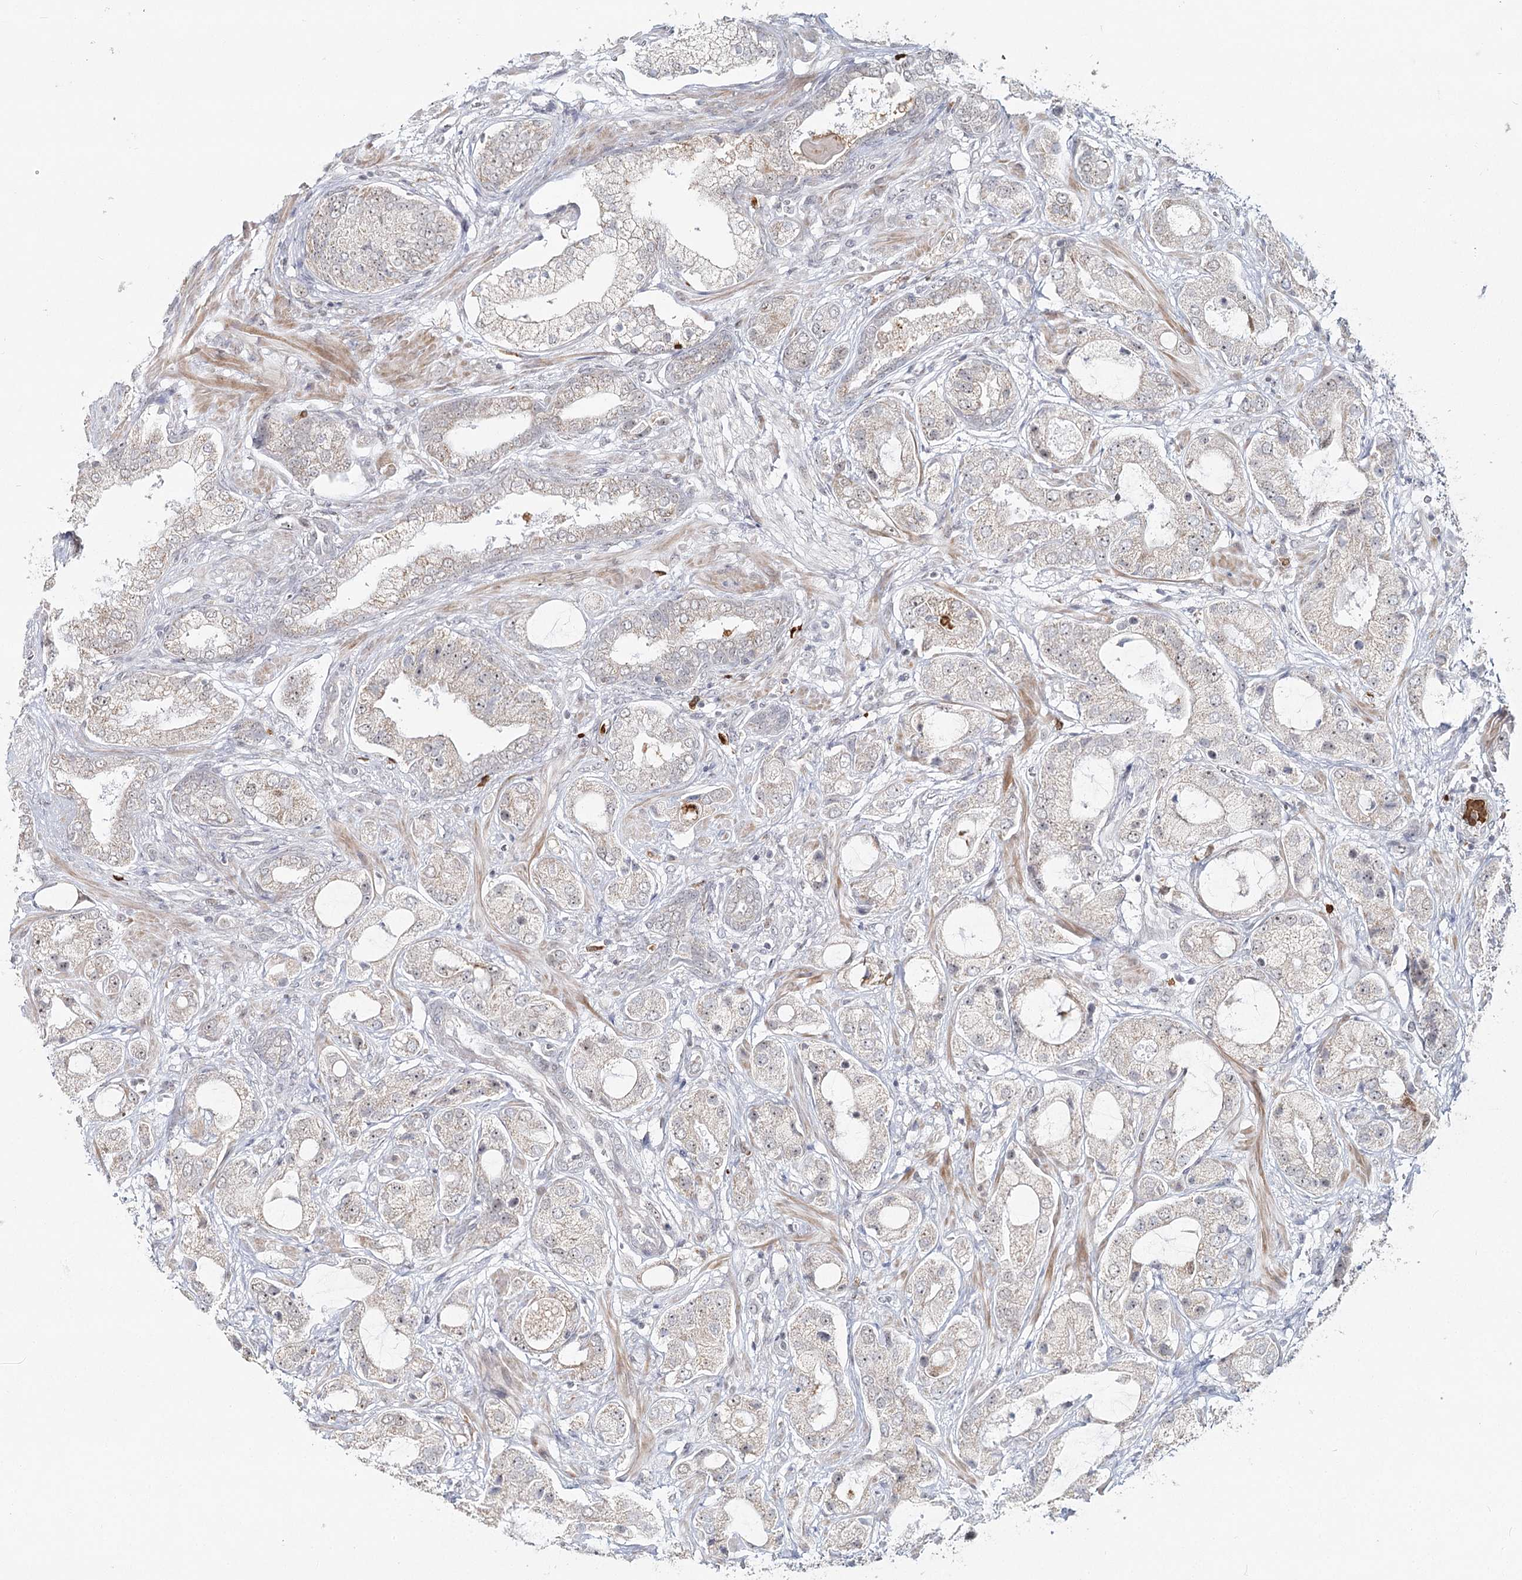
{"staining": {"intensity": "negative", "quantity": "none", "location": "none"}, "tissue": "prostate cancer", "cell_type": "Tumor cells", "image_type": "cancer", "snomed": [{"axis": "morphology", "description": "Normal tissue, NOS"}, {"axis": "morphology", "description": "Adenocarcinoma, High grade"}, {"axis": "topography", "description": "Prostate"}, {"axis": "topography", "description": "Peripheral nerve tissue"}], "caption": "Tumor cells show no significant protein staining in prostate cancer (adenocarcinoma (high-grade)).", "gene": "ATAD1", "patient": {"sex": "male", "age": 59}}